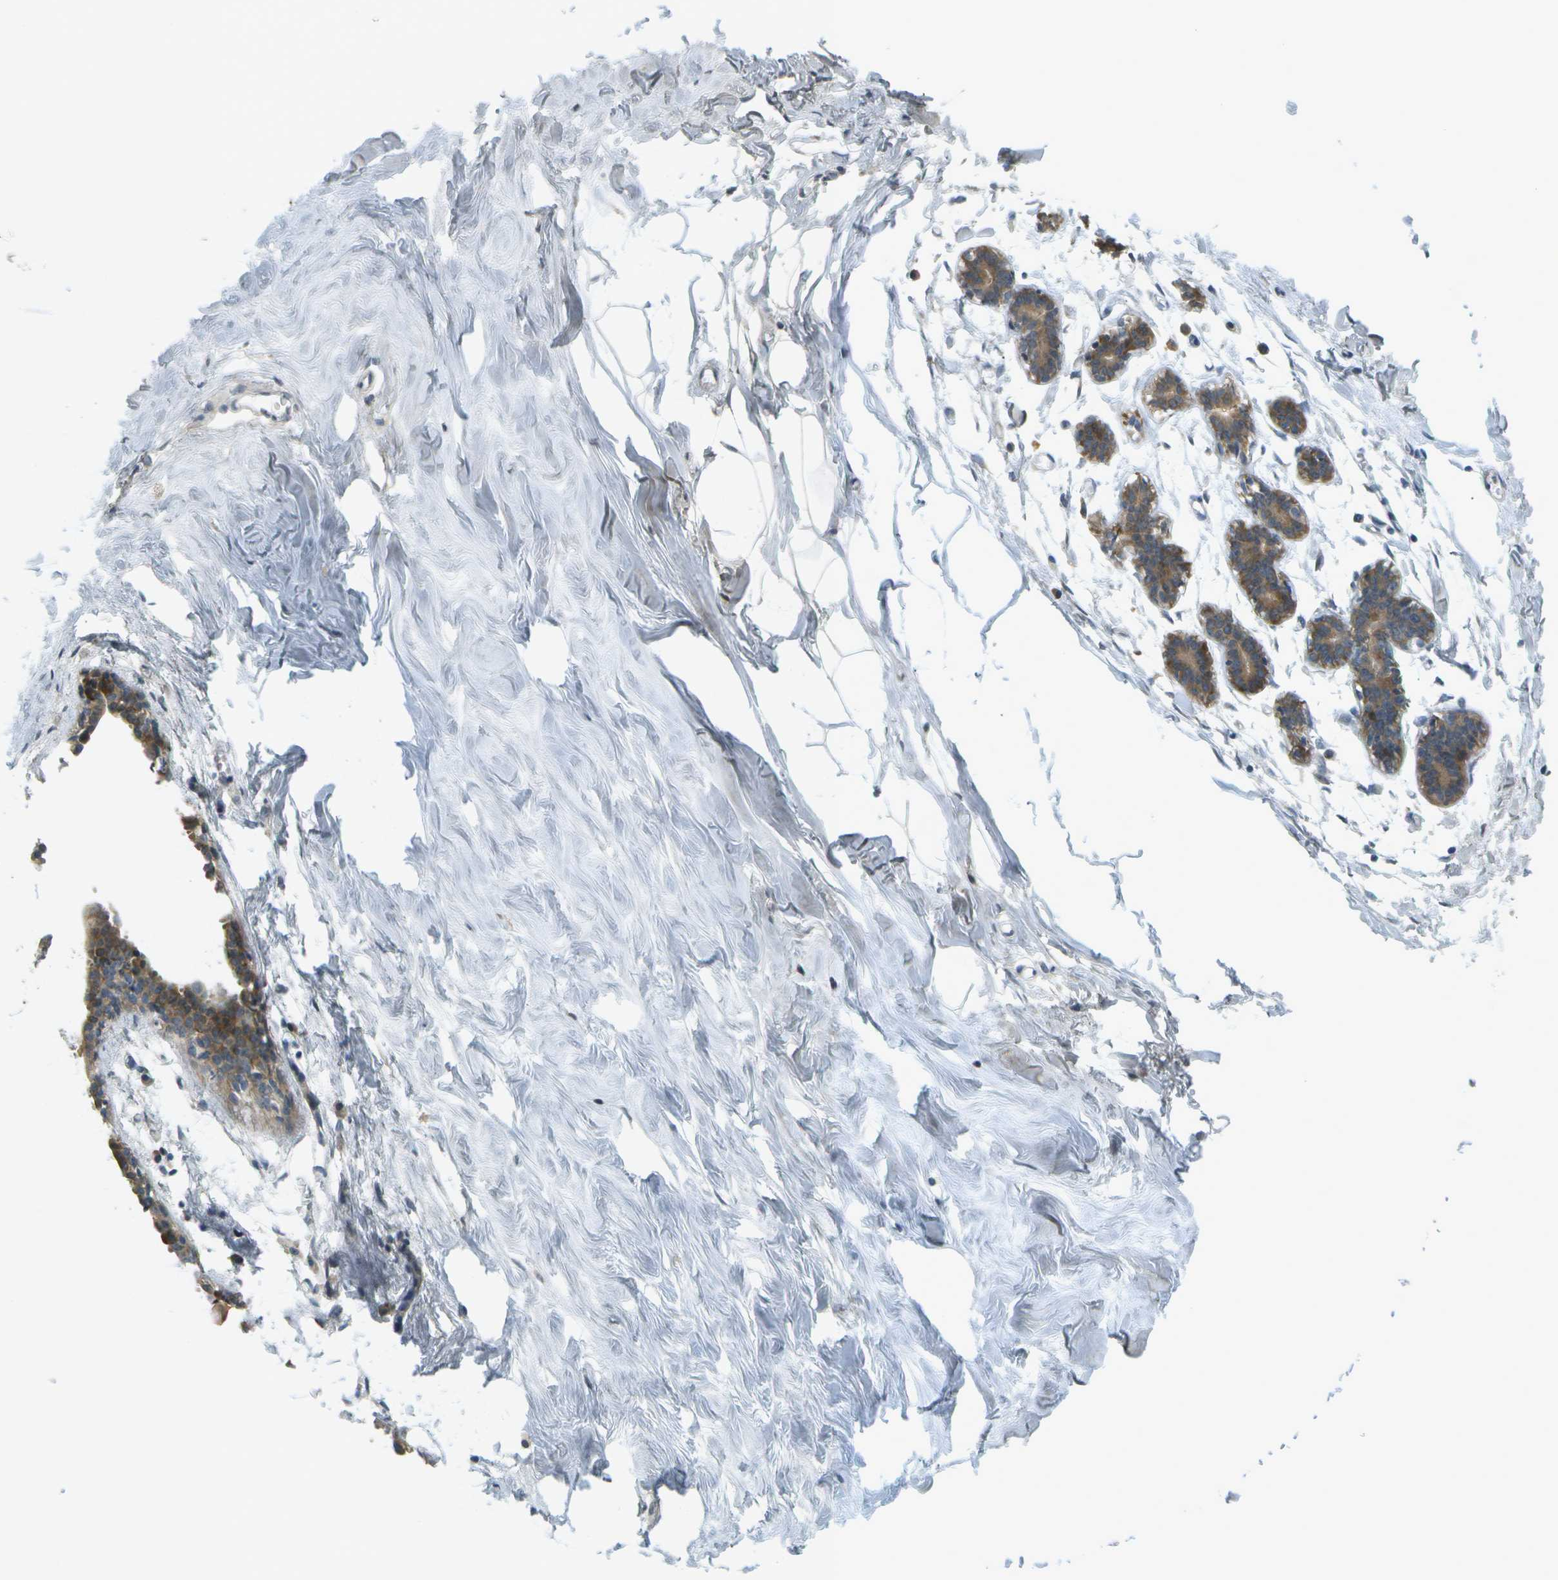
{"staining": {"intensity": "negative", "quantity": "none", "location": "none"}, "tissue": "breast", "cell_type": "Adipocytes", "image_type": "normal", "snomed": [{"axis": "morphology", "description": "Normal tissue, NOS"}, {"axis": "topography", "description": "Breast"}], "caption": "A histopathology image of human breast is negative for staining in adipocytes. The staining is performed using DAB brown chromogen with nuclei counter-stained in using hematoxylin.", "gene": "WNK2", "patient": {"sex": "female", "age": 27}}